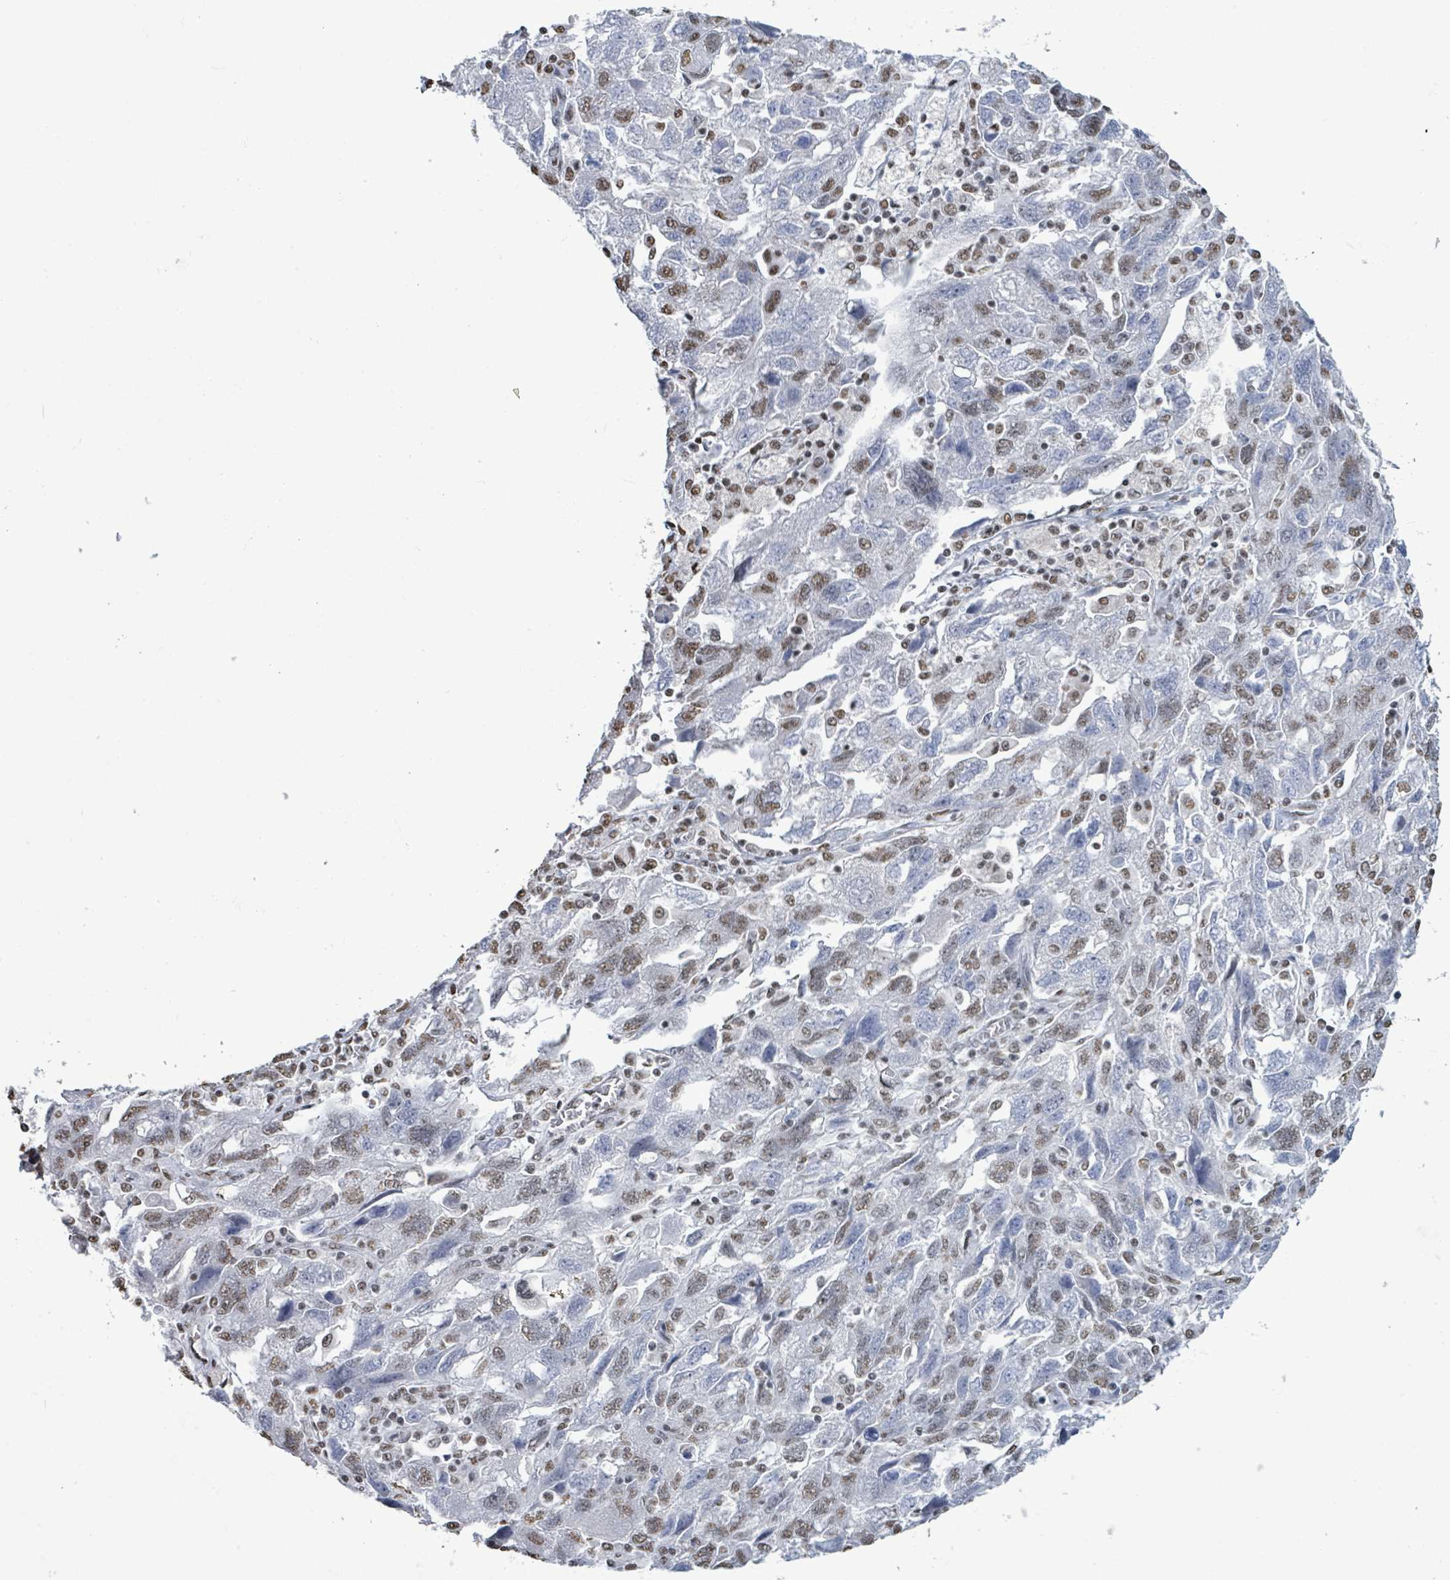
{"staining": {"intensity": "weak", "quantity": ">75%", "location": "nuclear"}, "tissue": "ovarian cancer", "cell_type": "Tumor cells", "image_type": "cancer", "snomed": [{"axis": "morphology", "description": "Carcinoma, NOS"}, {"axis": "morphology", "description": "Cystadenocarcinoma, serous, NOS"}, {"axis": "topography", "description": "Ovary"}], "caption": "Protein staining demonstrates weak nuclear expression in about >75% of tumor cells in carcinoma (ovarian).", "gene": "SAMD14", "patient": {"sex": "female", "age": 69}}